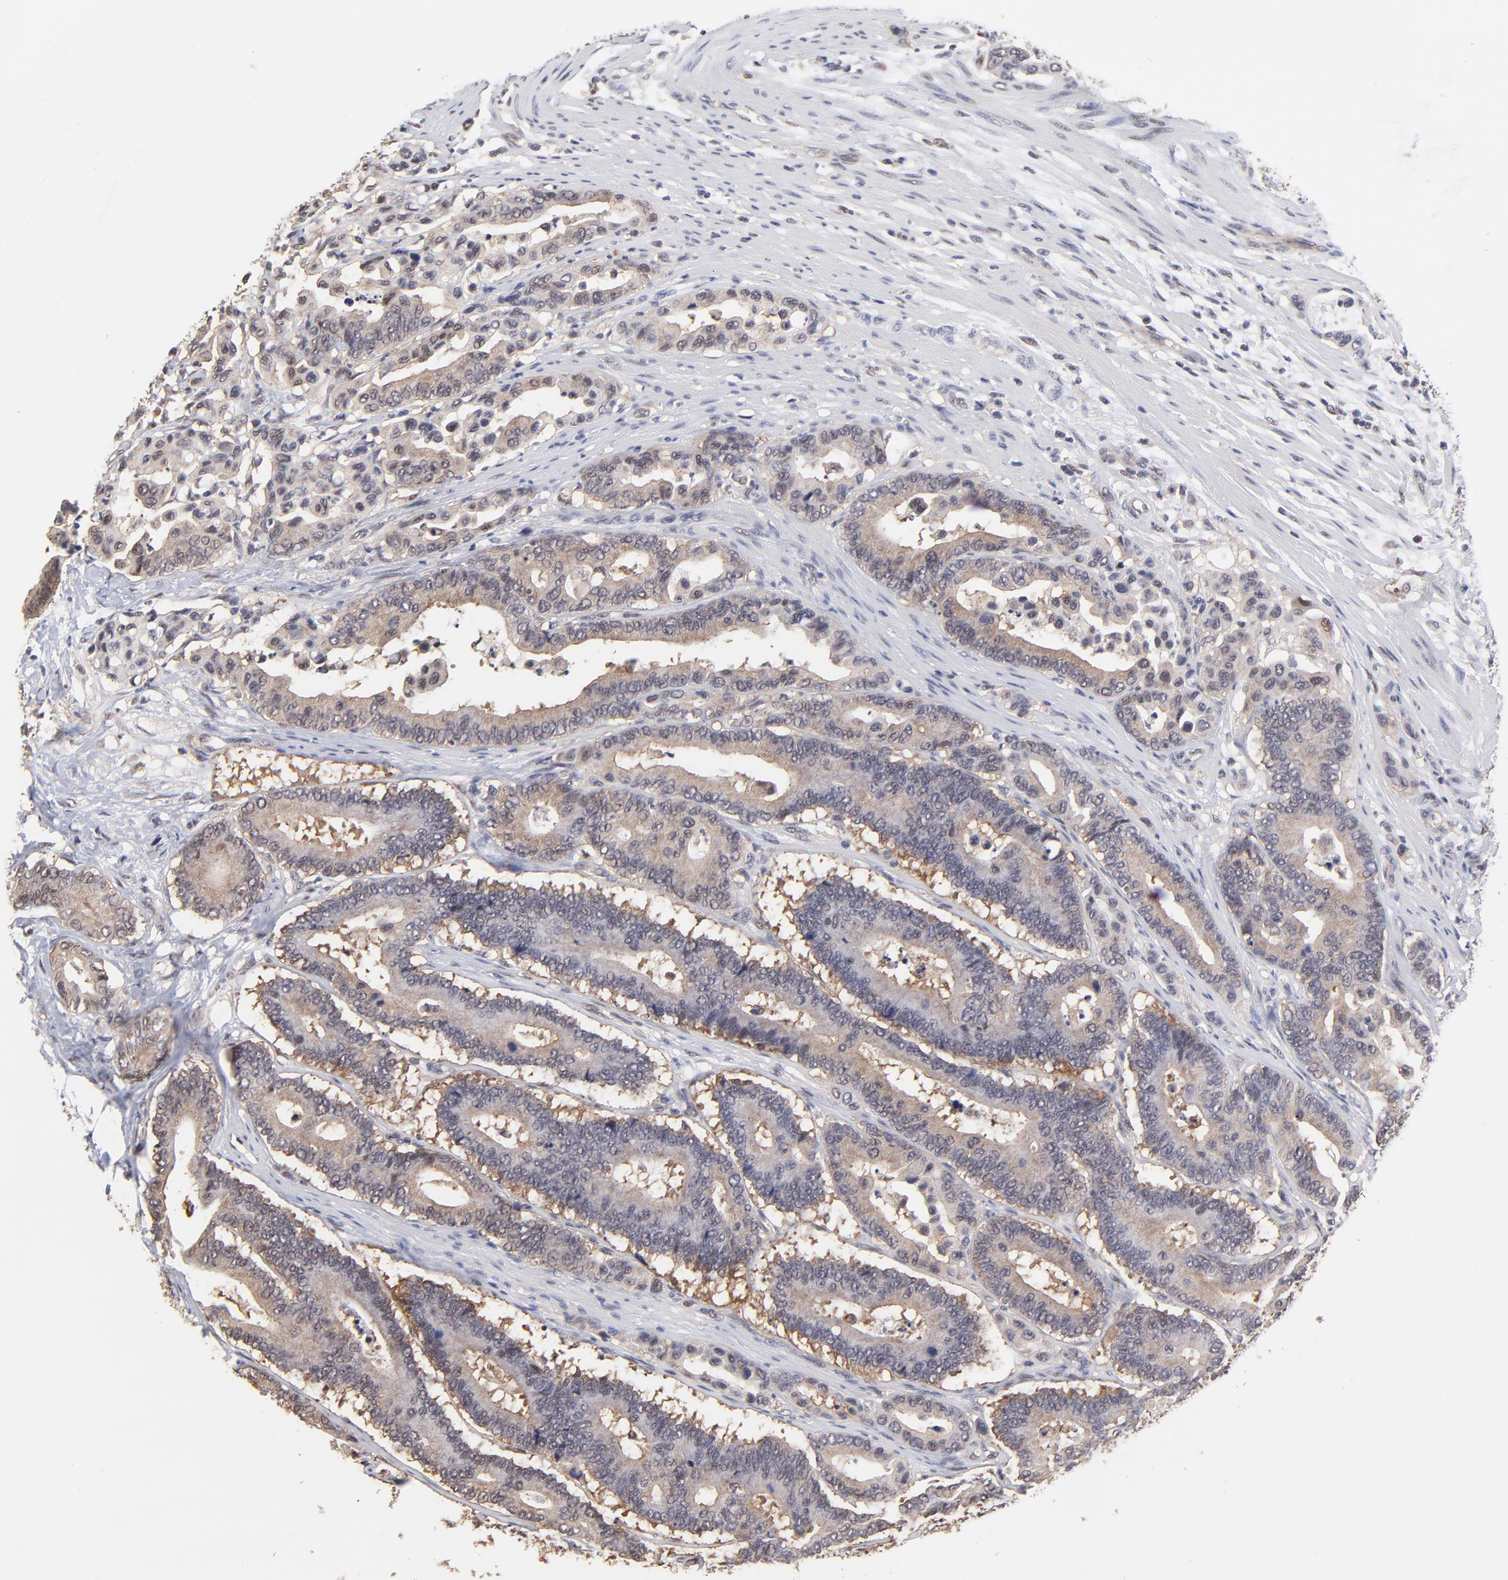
{"staining": {"intensity": "weak", "quantity": ">75%", "location": "cytoplasmic/membranous"}, "tissue": "colorectal cancer", "cell_type": "Tumor cells", "image_type": "cancer", "snomed": [{"axis": "morphology", "description": "Normal tissue, NOS"}, {"axis": "morphology", "description": "Adenocarcinoma, NOS"}, {"axis": "topography", "description": "Colon"}], "caption": "Protein expression analysis of colorectal adenocarcinoma demonstrates weak cytoplasmic/membranous positivity in about >75% of tumor cells. (Brightfield microscopy of DAB IHC at high magnification).", "gene": "PSMC4", "patient": {"sex": "male", "age": 82}}